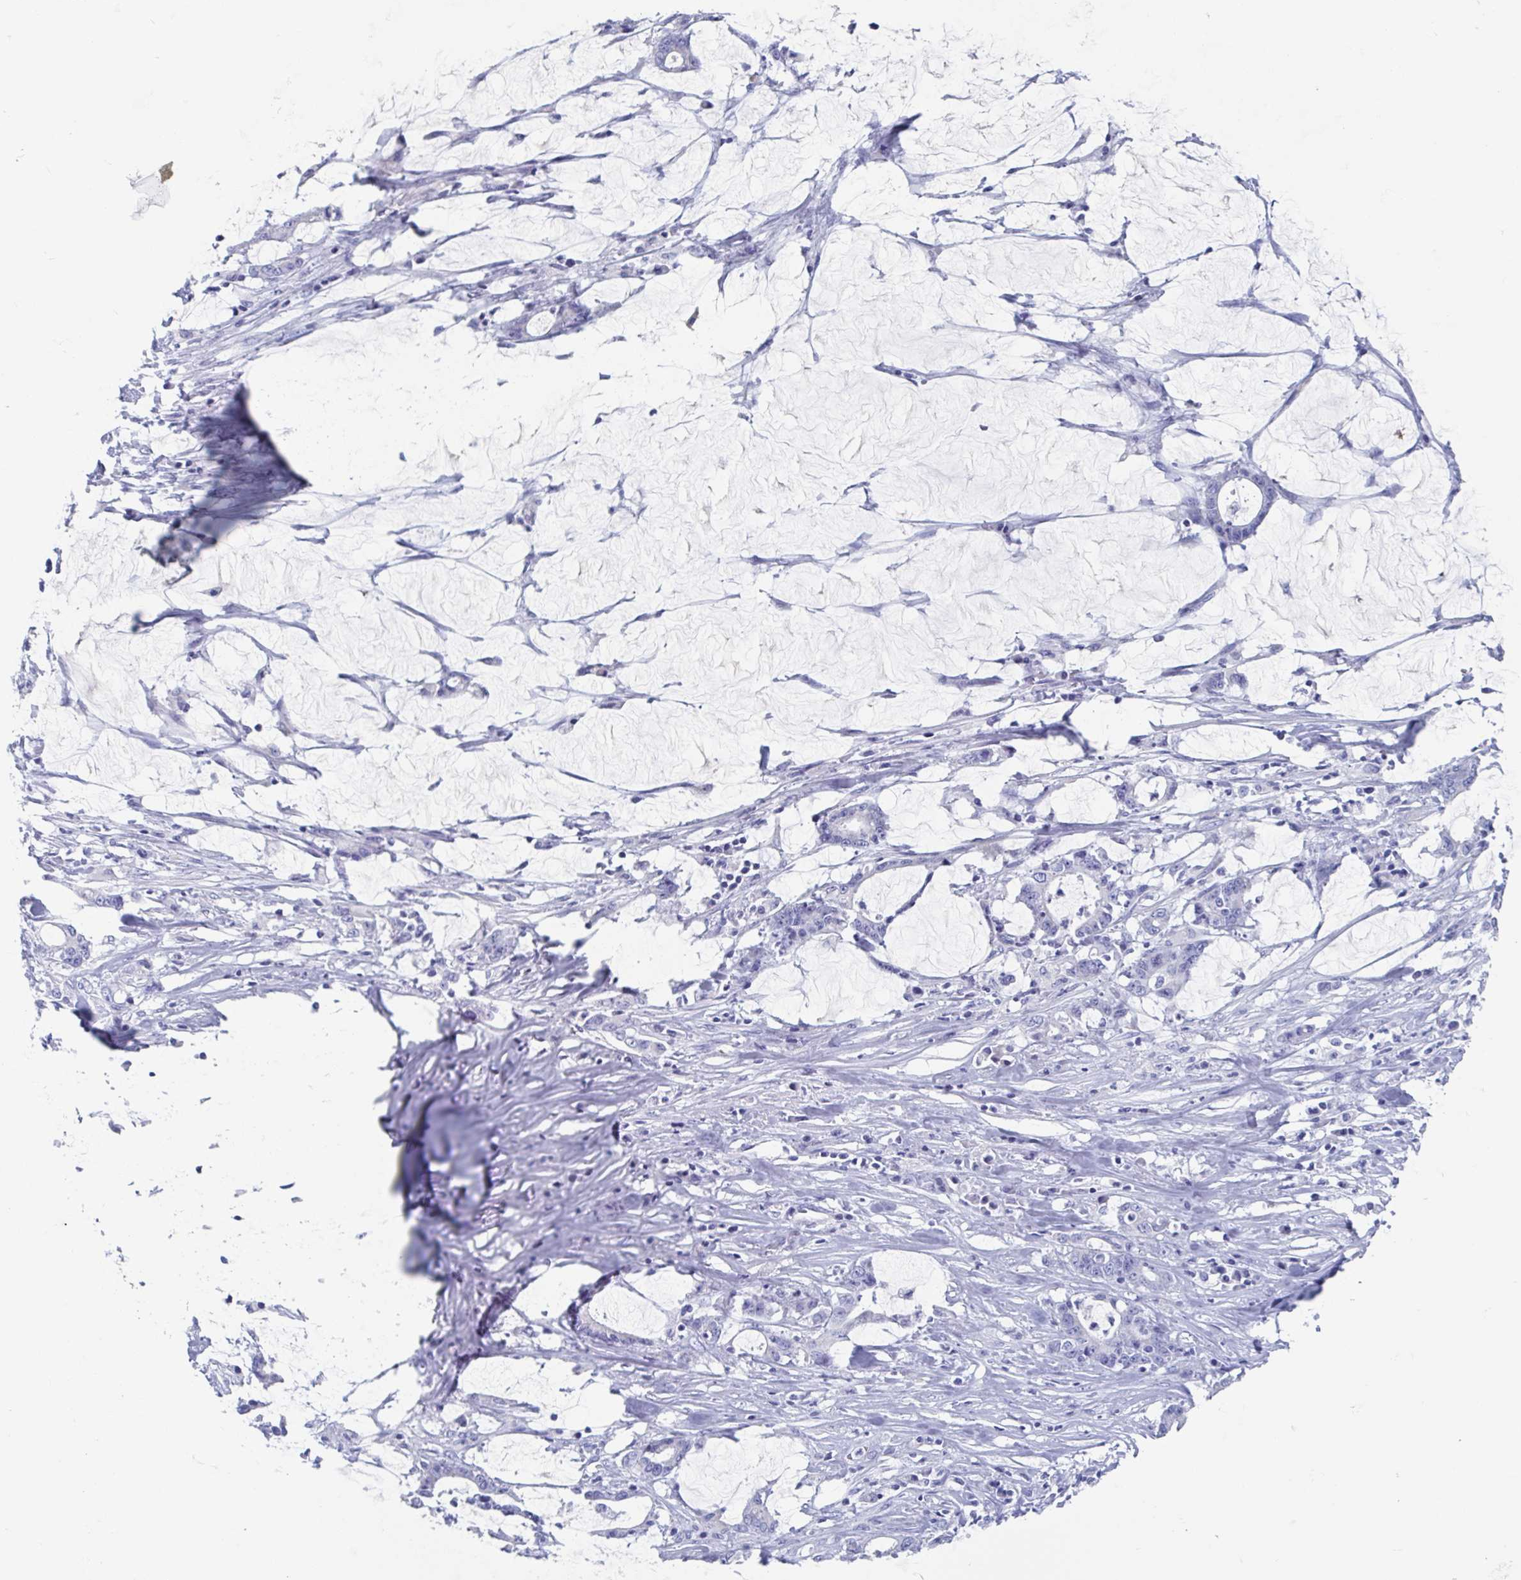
{"staining": {"intensity": "negative", "quantity": "none", "location": "none"}, "tissue": "stomach cancer", "cell_type": "Tumor cells", "image_type": "cancer", "snomed": [{"axis": "morphology", "description": "Adenocarcinoma, NOS"}, {"axis": "topography", "description": "Stomach, upper"}], "caption": "This is a histopathology image of immunohistochemistry staining of stomach cancer (adenocarcinoma), which shows no staining in tumor cells. (Brightfield microscopy of DAB IHC at high magnification).", "gene": "SHCBP1L", "patient": {"sex": "male", "age": 68}}